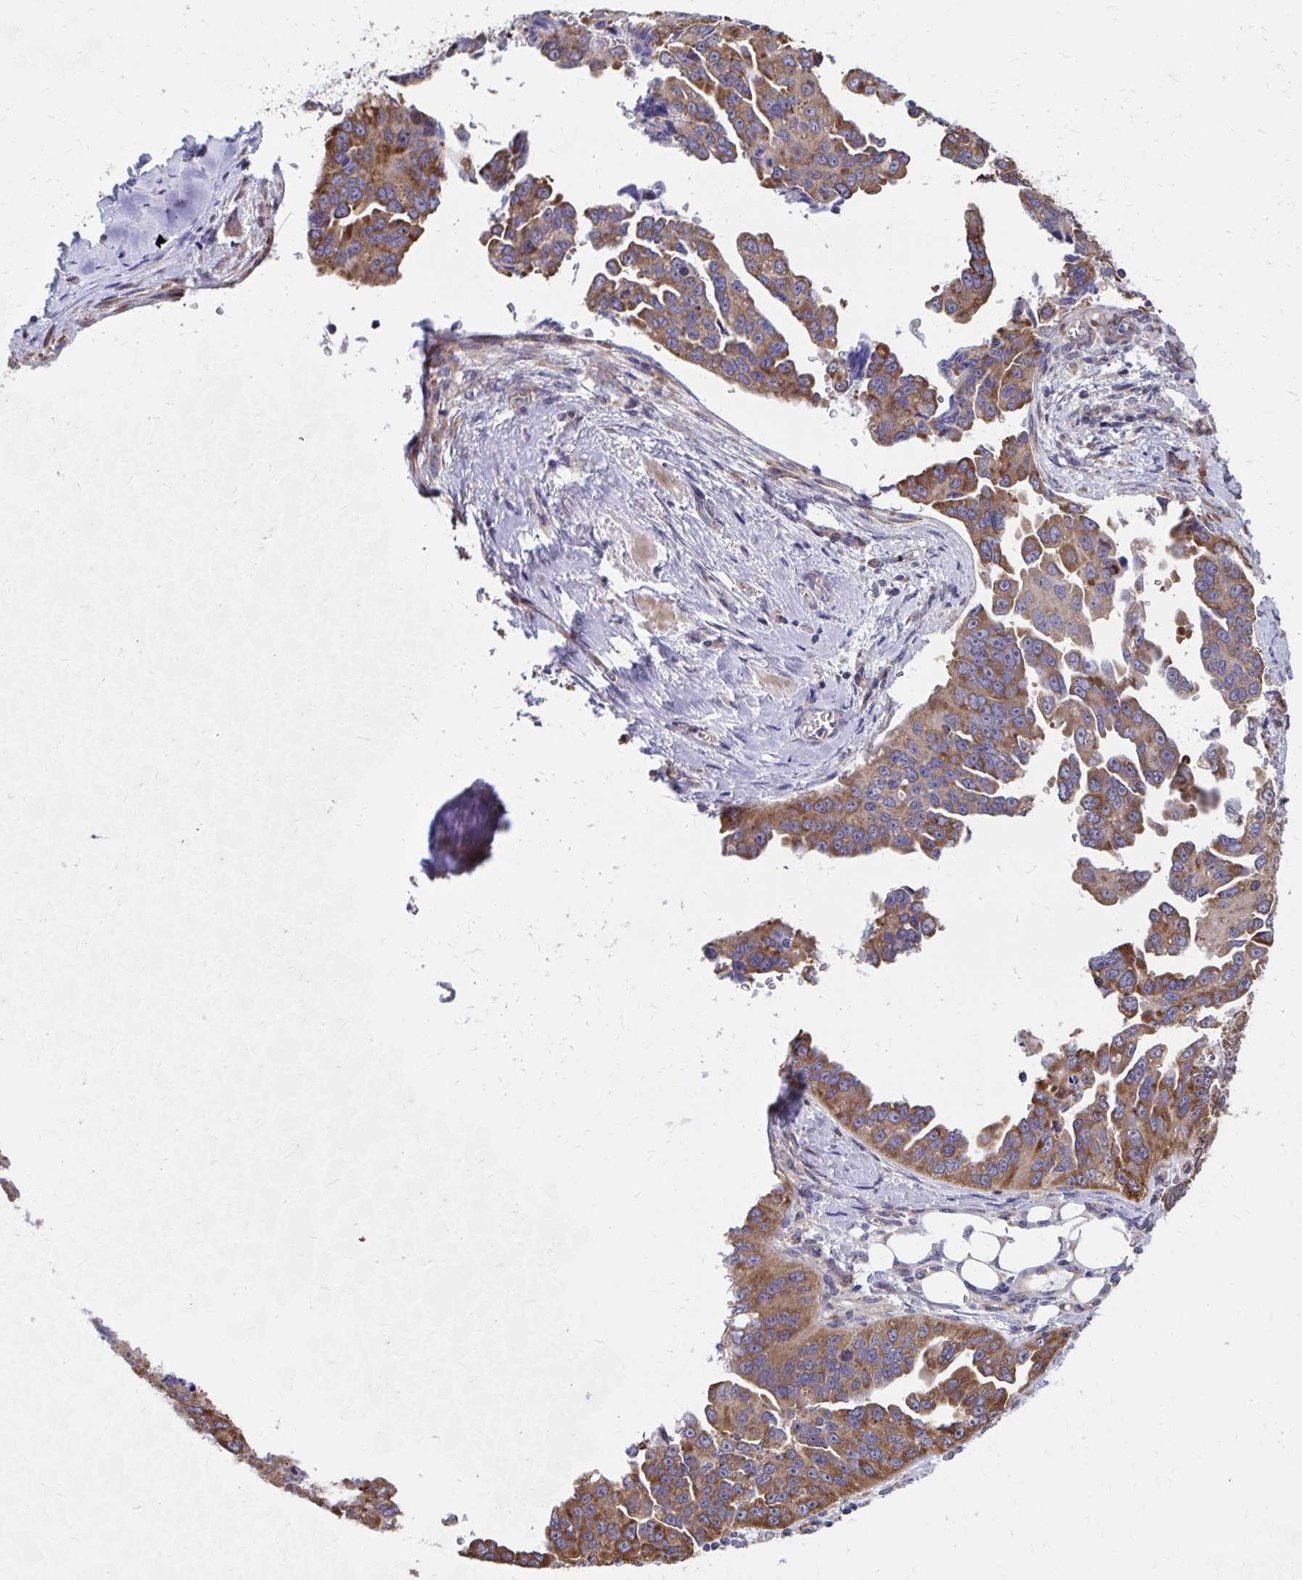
{"staining": {"intensity": "moderate", "quantity": ">75%", "location": "cytoplasmic/membranous"}, "tissue": "ovarian cancer", "cell_type": "Tumor cells", "image_type": "cancer", "snomed": [{"axis": "morphology", "description": "Cystadenocarcinoma, serous, NOS"}, {"axis": "topography", "description": "Ovary"}], "caption": "Immunohistochemistry micrograph of neoplastic tissue: human ovarian cancer (serous cystadenocarcinoma) stained using IHC reveals medium levels of moderate protein expression localized specifically in the cytoplasmic/membranous of tumor cells, appearing as a cytoplasmic/membranous brown color.", "gene": "ZNF778", "patient": {"sex": "female", "age": 75}}